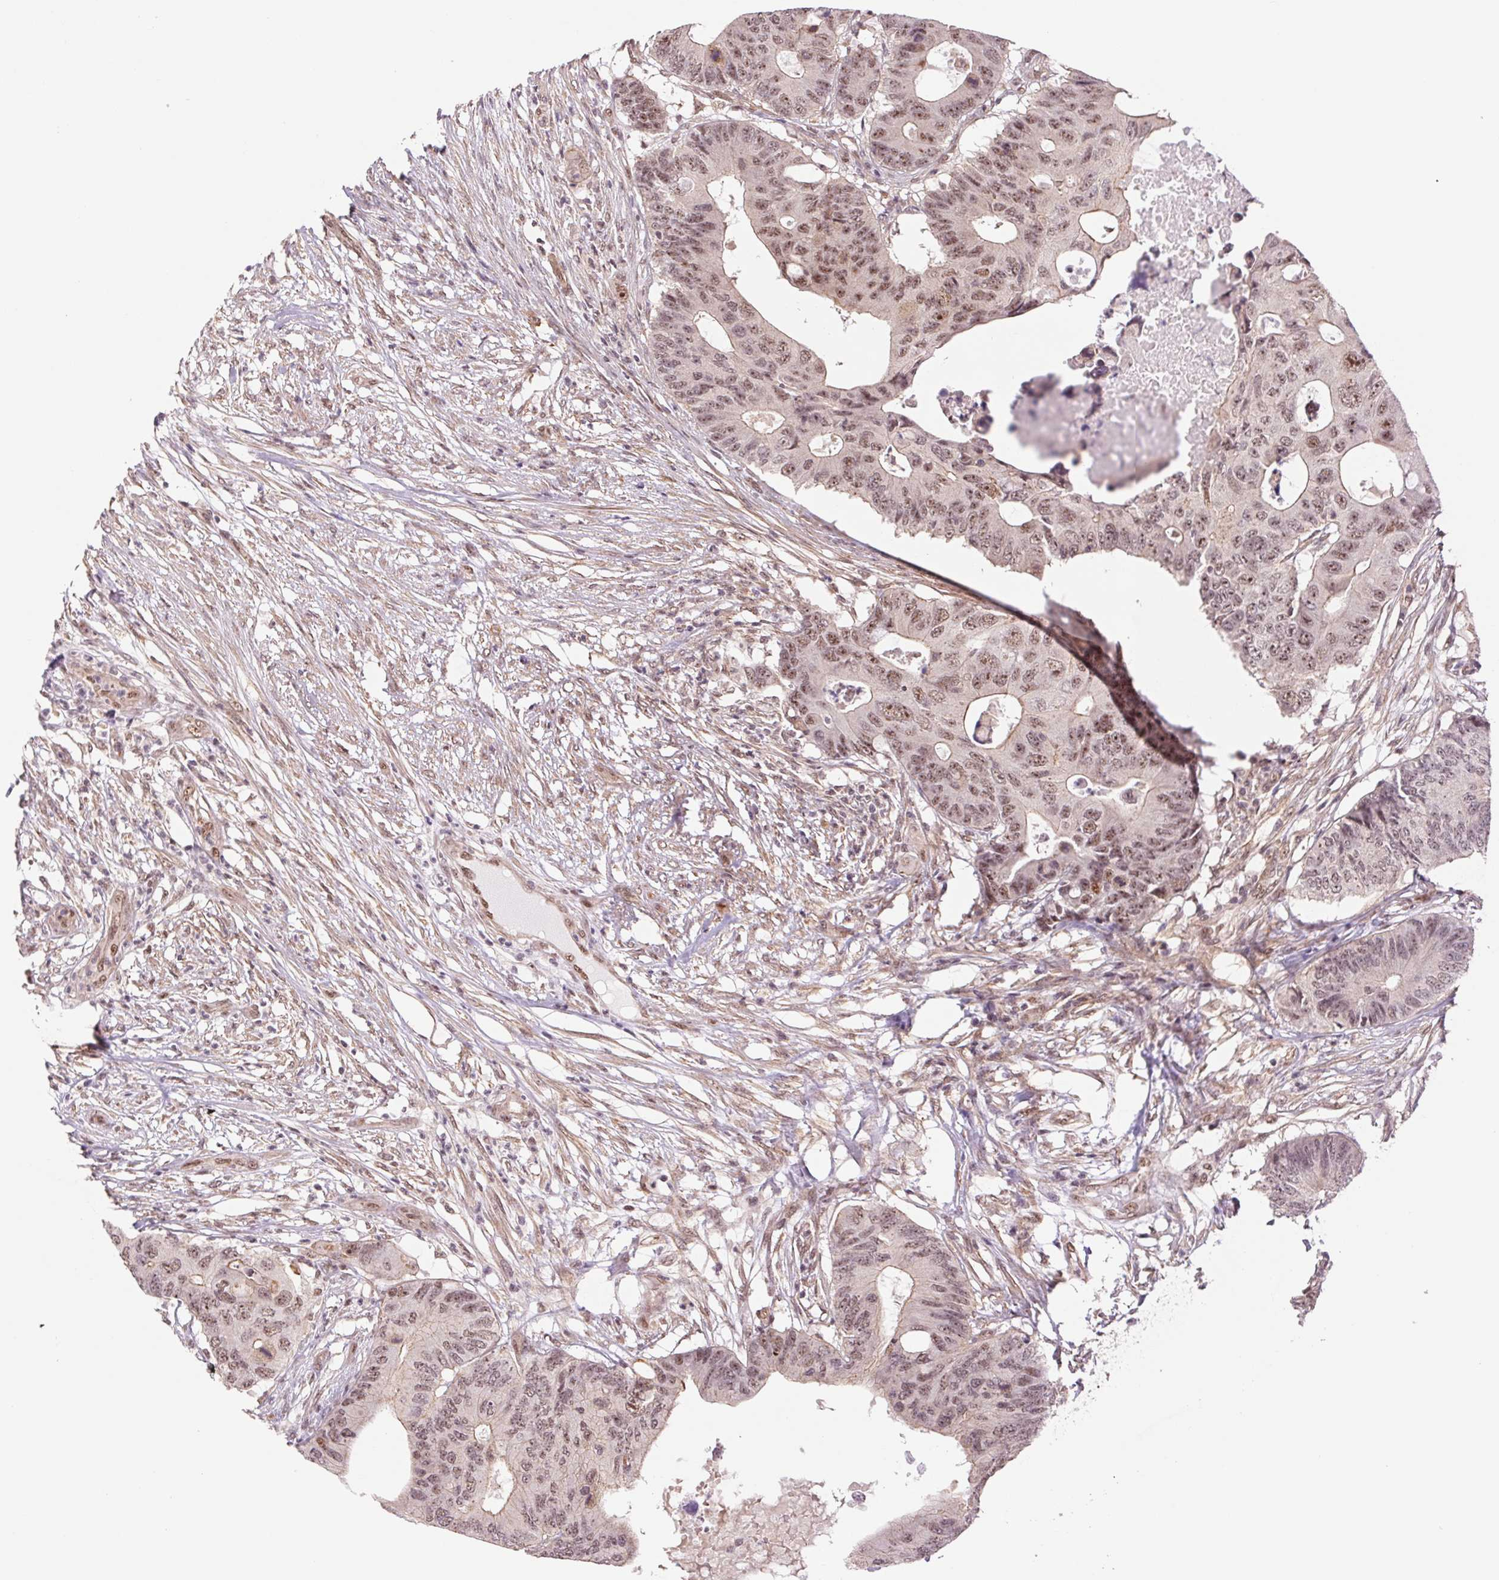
{"staining": {"intensity": "moderate", "quantity": ">75%", "location": "nuclear"}, "tissue": "colorectal cancer", "cell_type": "Tumor cells", "image_type": "cancer", "snomed": [{"axis": "morphology", "description": "Adenocarcinoma, NOS"}, {"axis": "topography", "description": "Colon"}], "caption": "Protein expression analysis of colorectal cancer (adenocarcinoma) exhibits moderate nuclear expression in approximately >75% of tumor cells. (Stains: DAB (3,3'-diaminobenzidine) in brown, nuclei in blue, Microscopy: brightfield microscopy at high magnification).", "gene": "CWC25", "patient": {"sex": "male", "age": 71}}